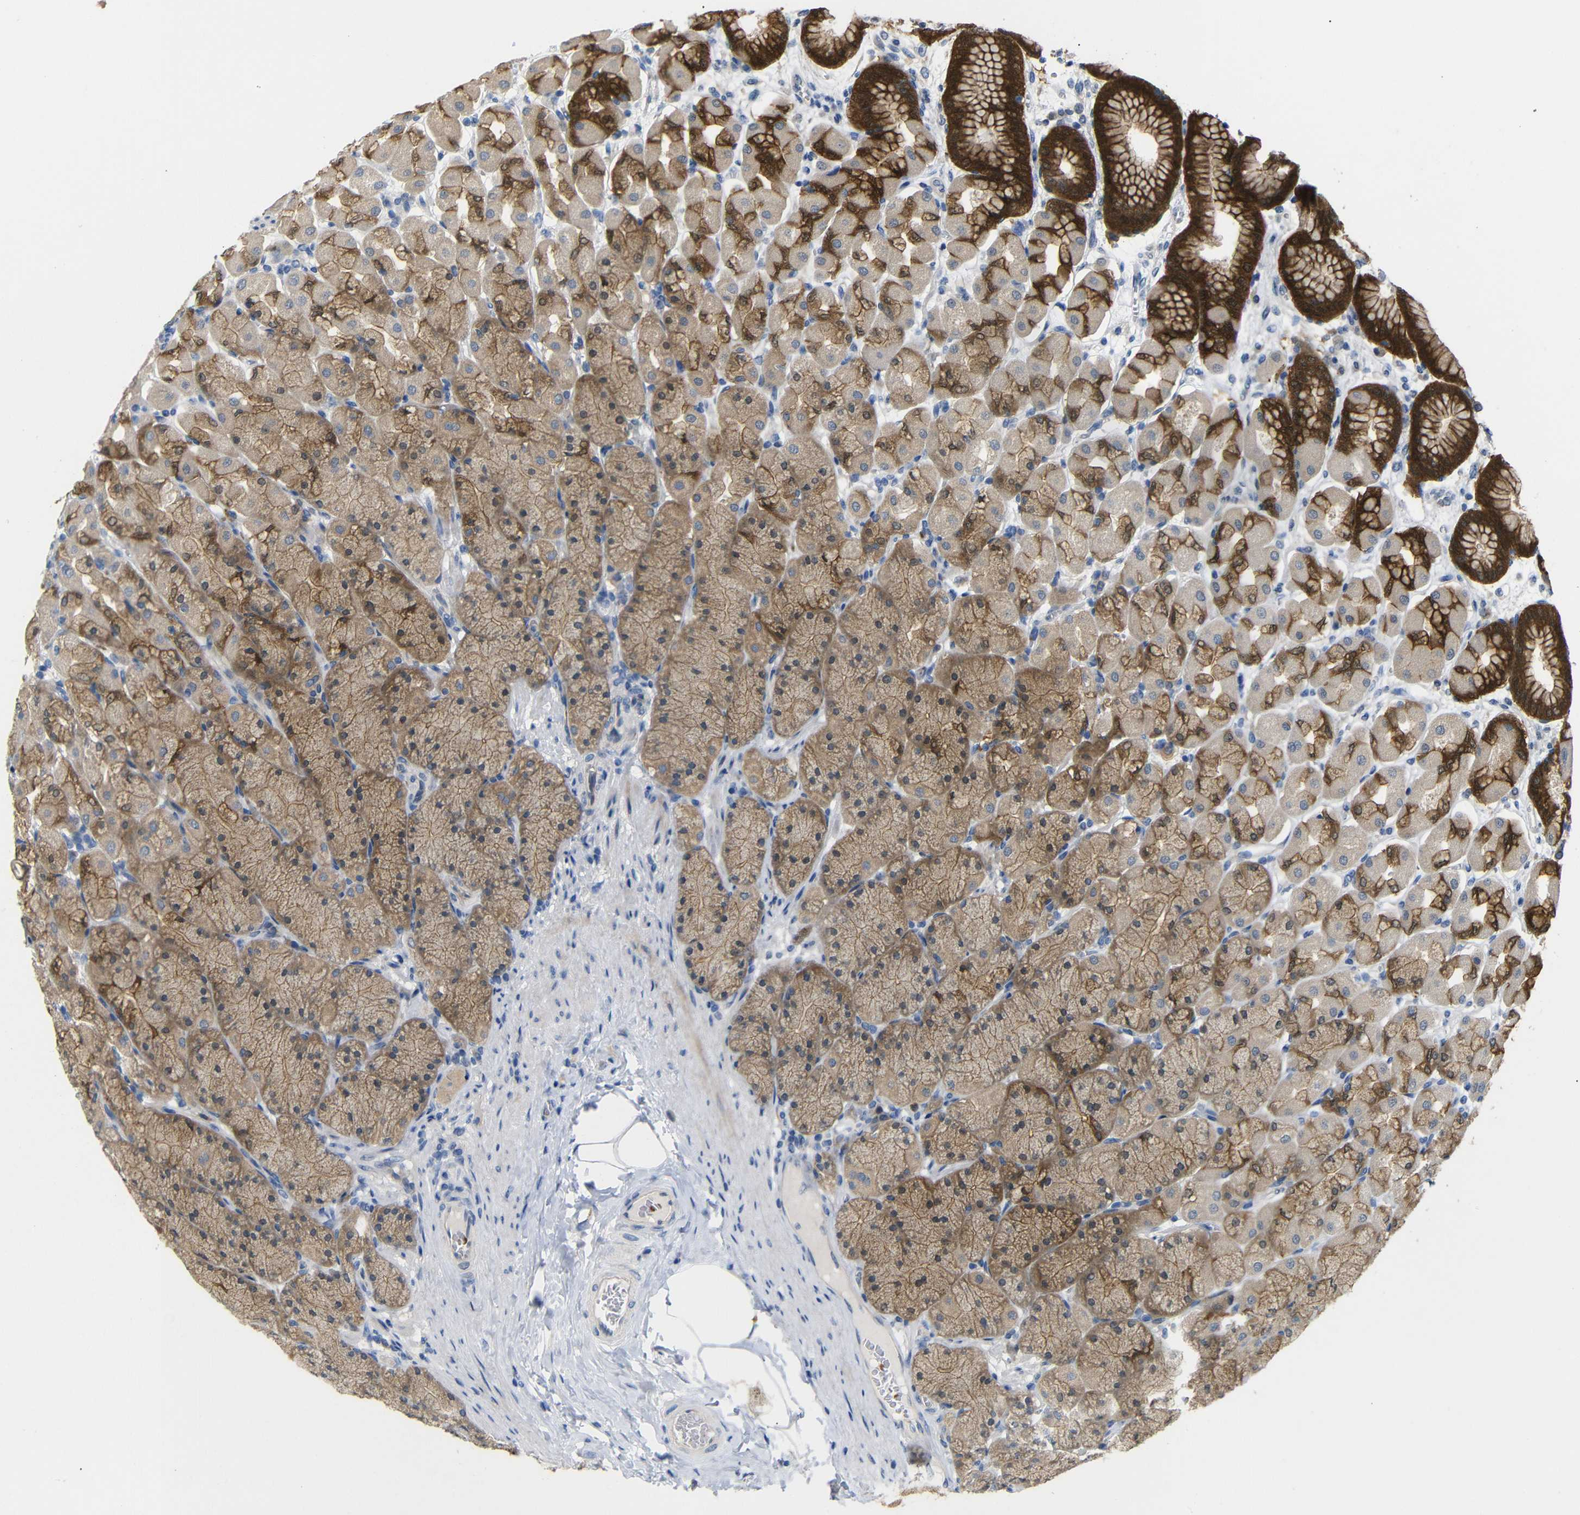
{"staining": {"intensity": "strong", "quantity": ">75%", "location": "cytoplasmic/membranous"}, "tissue": "stomach", "cell_type": "Glandular cells", "image_type": "normal", "snomed": [{"axis": "morphology", "description": "Normal tissue, NOS"}, {"axis": "topography", "description": "Stomach, upper"}], "caption": "This histopathology image shows immunohistochemistry staining of unremarkable human stomach, with high strong cytoplasmic/membranous staining in approximately >75% of glandular cells.", "gene": "TBC1D32", "patient": {"sex": "female", "age": 56}}